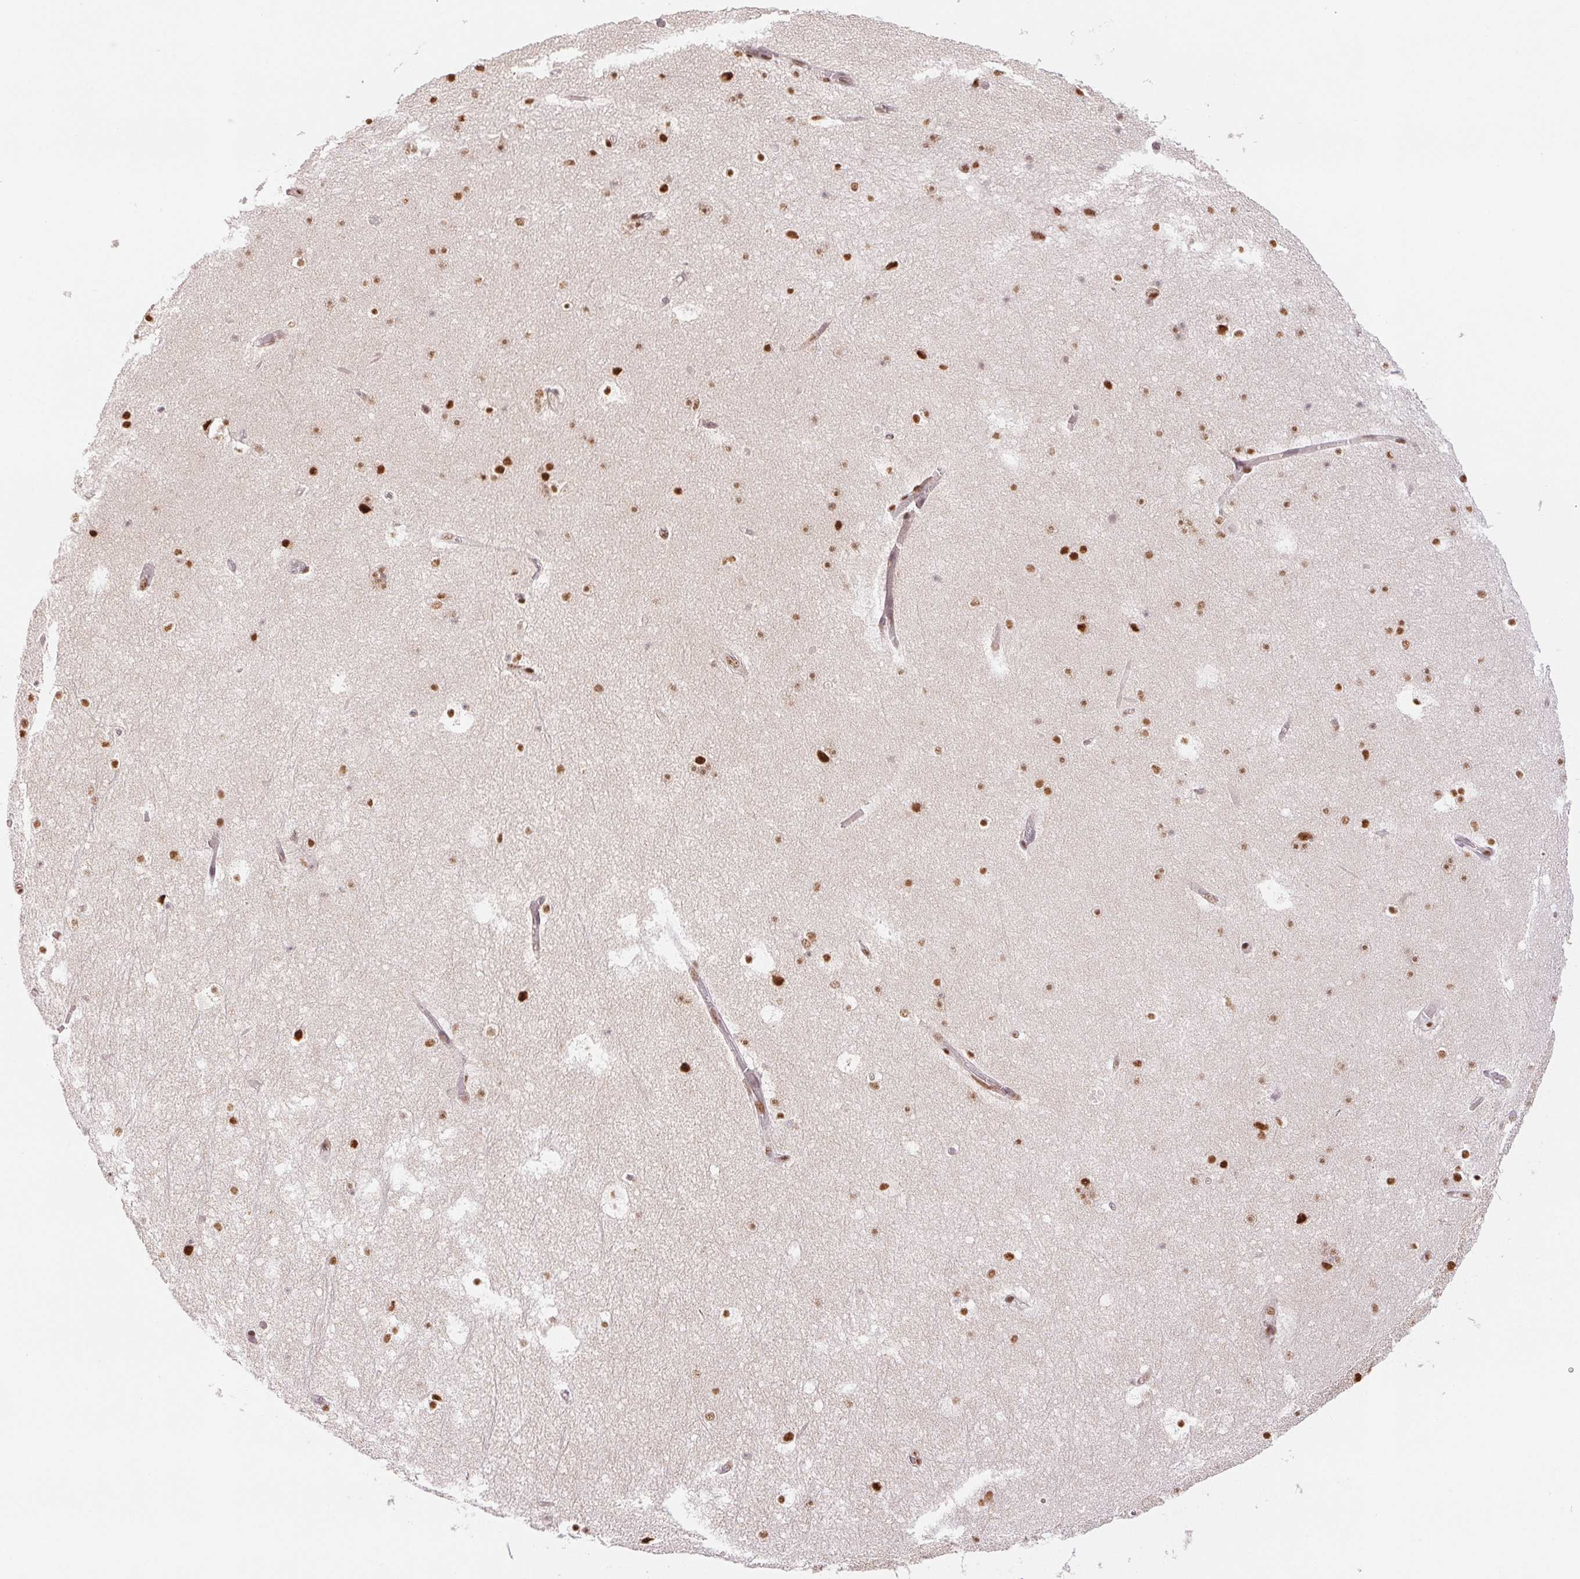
{"staining": {"intensity": "moderate", "quantity": ">75%", "location": "nuclear"}, "tissue": "hippocampus", "cell_type": "Glial cells", "image_type": "normal", "snomed": [{"axis": "morphology", "description": "Normal tissue, NOS"}, {"axis": "topography", "description": "Hippocampus"}], "caption": "Protein expression analysis of benign hippocampus exhibits moderate nuclear expression in approximately >75% of glial cells. (DAB IHC, brown staining for protein, blue staining for nuclei).", "gene": "IK", "patient": {"sex": "male", "age": 26}}